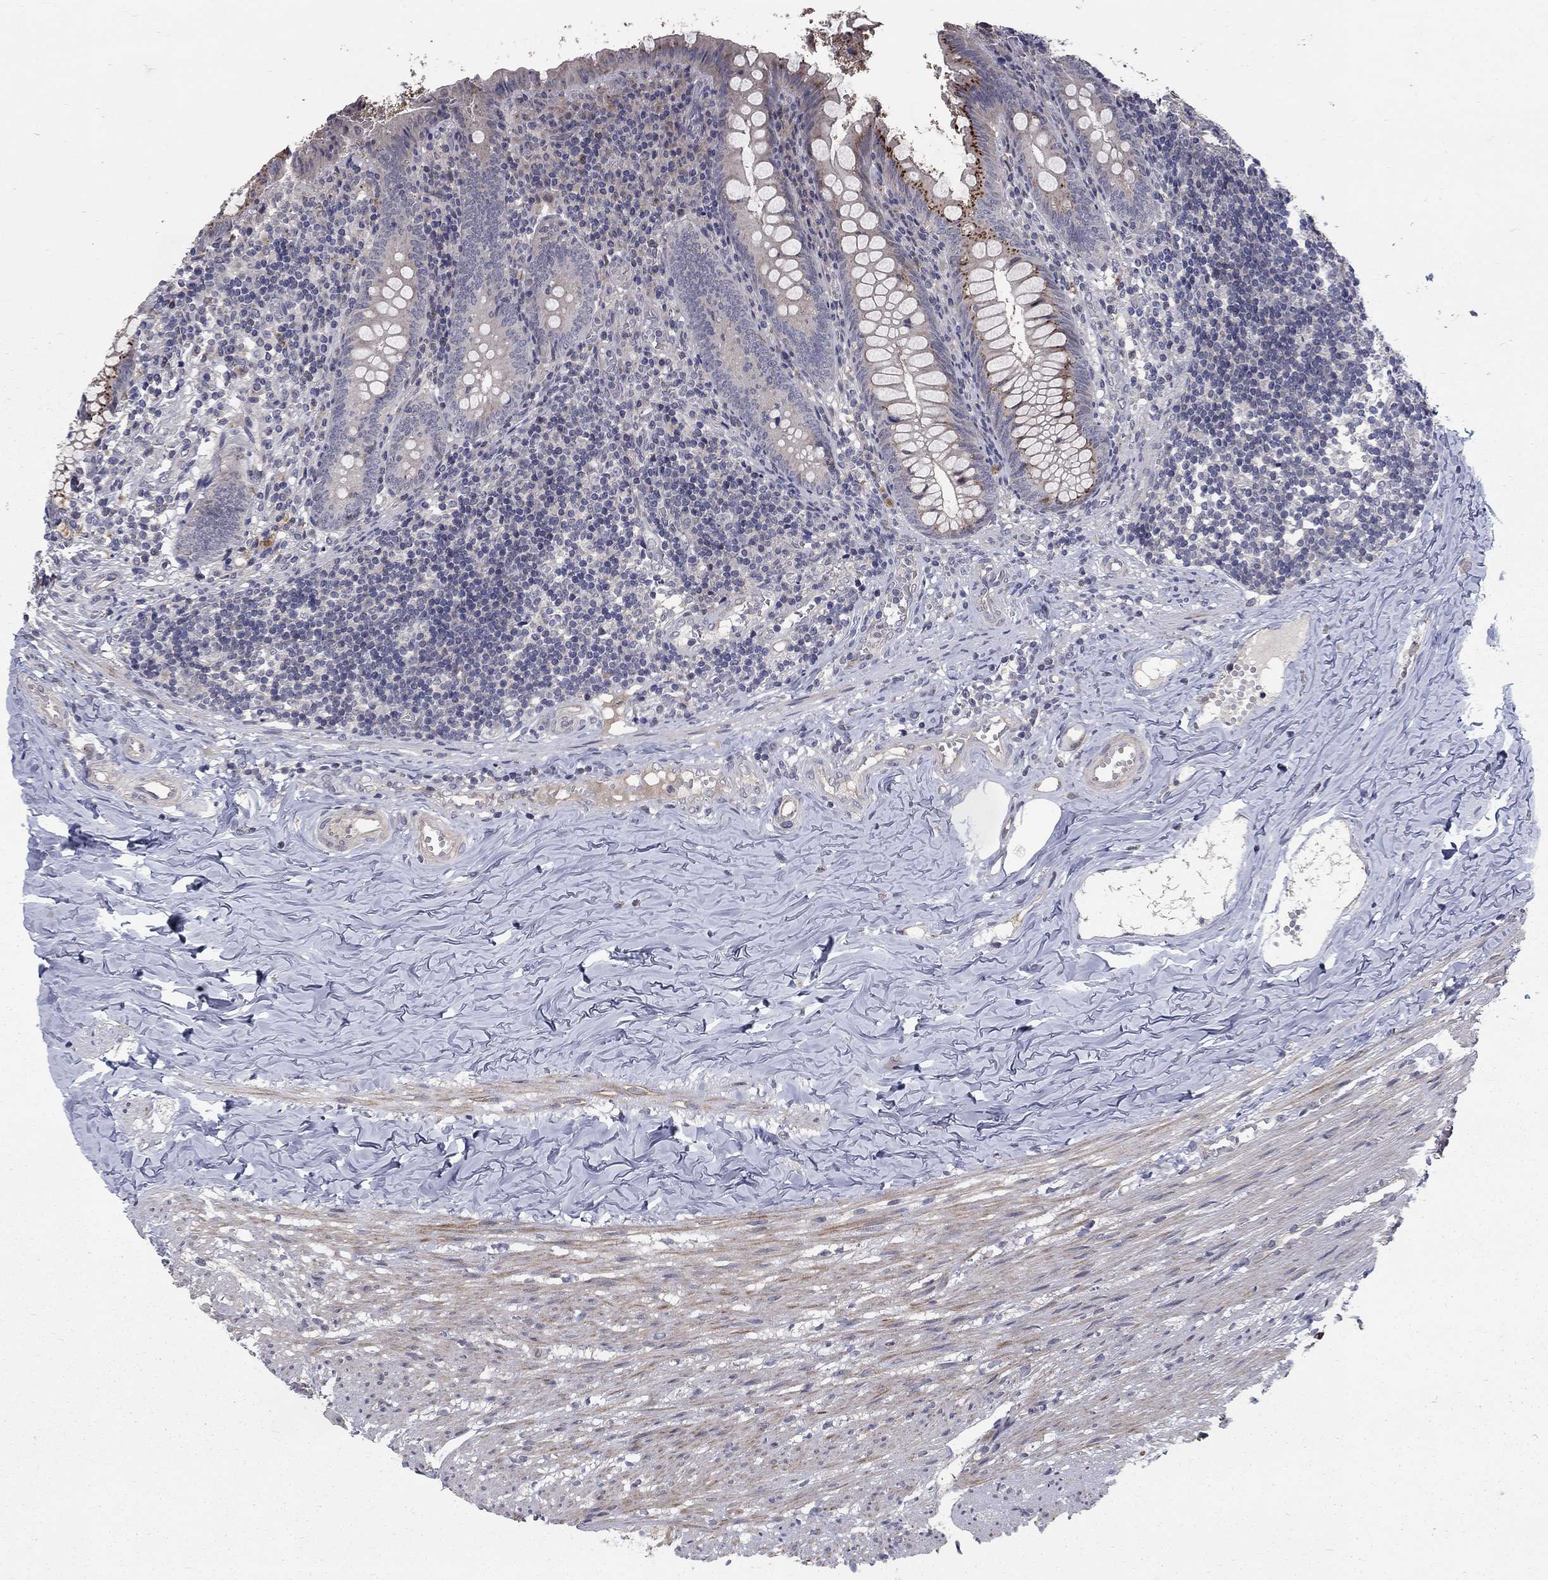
{"staining": {"intensity": "strong", "quantity": "<25%", "location": "cytoplasmic/membranous"}, "tissue": "appendix", "cell_type": "Glandular cells", "image_type": "normal", "snomed": [{"axis": "morphology", "description": "Normal tissue, NOS"}, {"axis": "topography", "description": "Appendix"}], "caption": "Human appendix stained with a brown dye displays strong cytoplasmic/membranous positive staining in about <25% of glandular cells.", "gene": "FAM3B", "patient": {"sex": "female", "age": 23}}